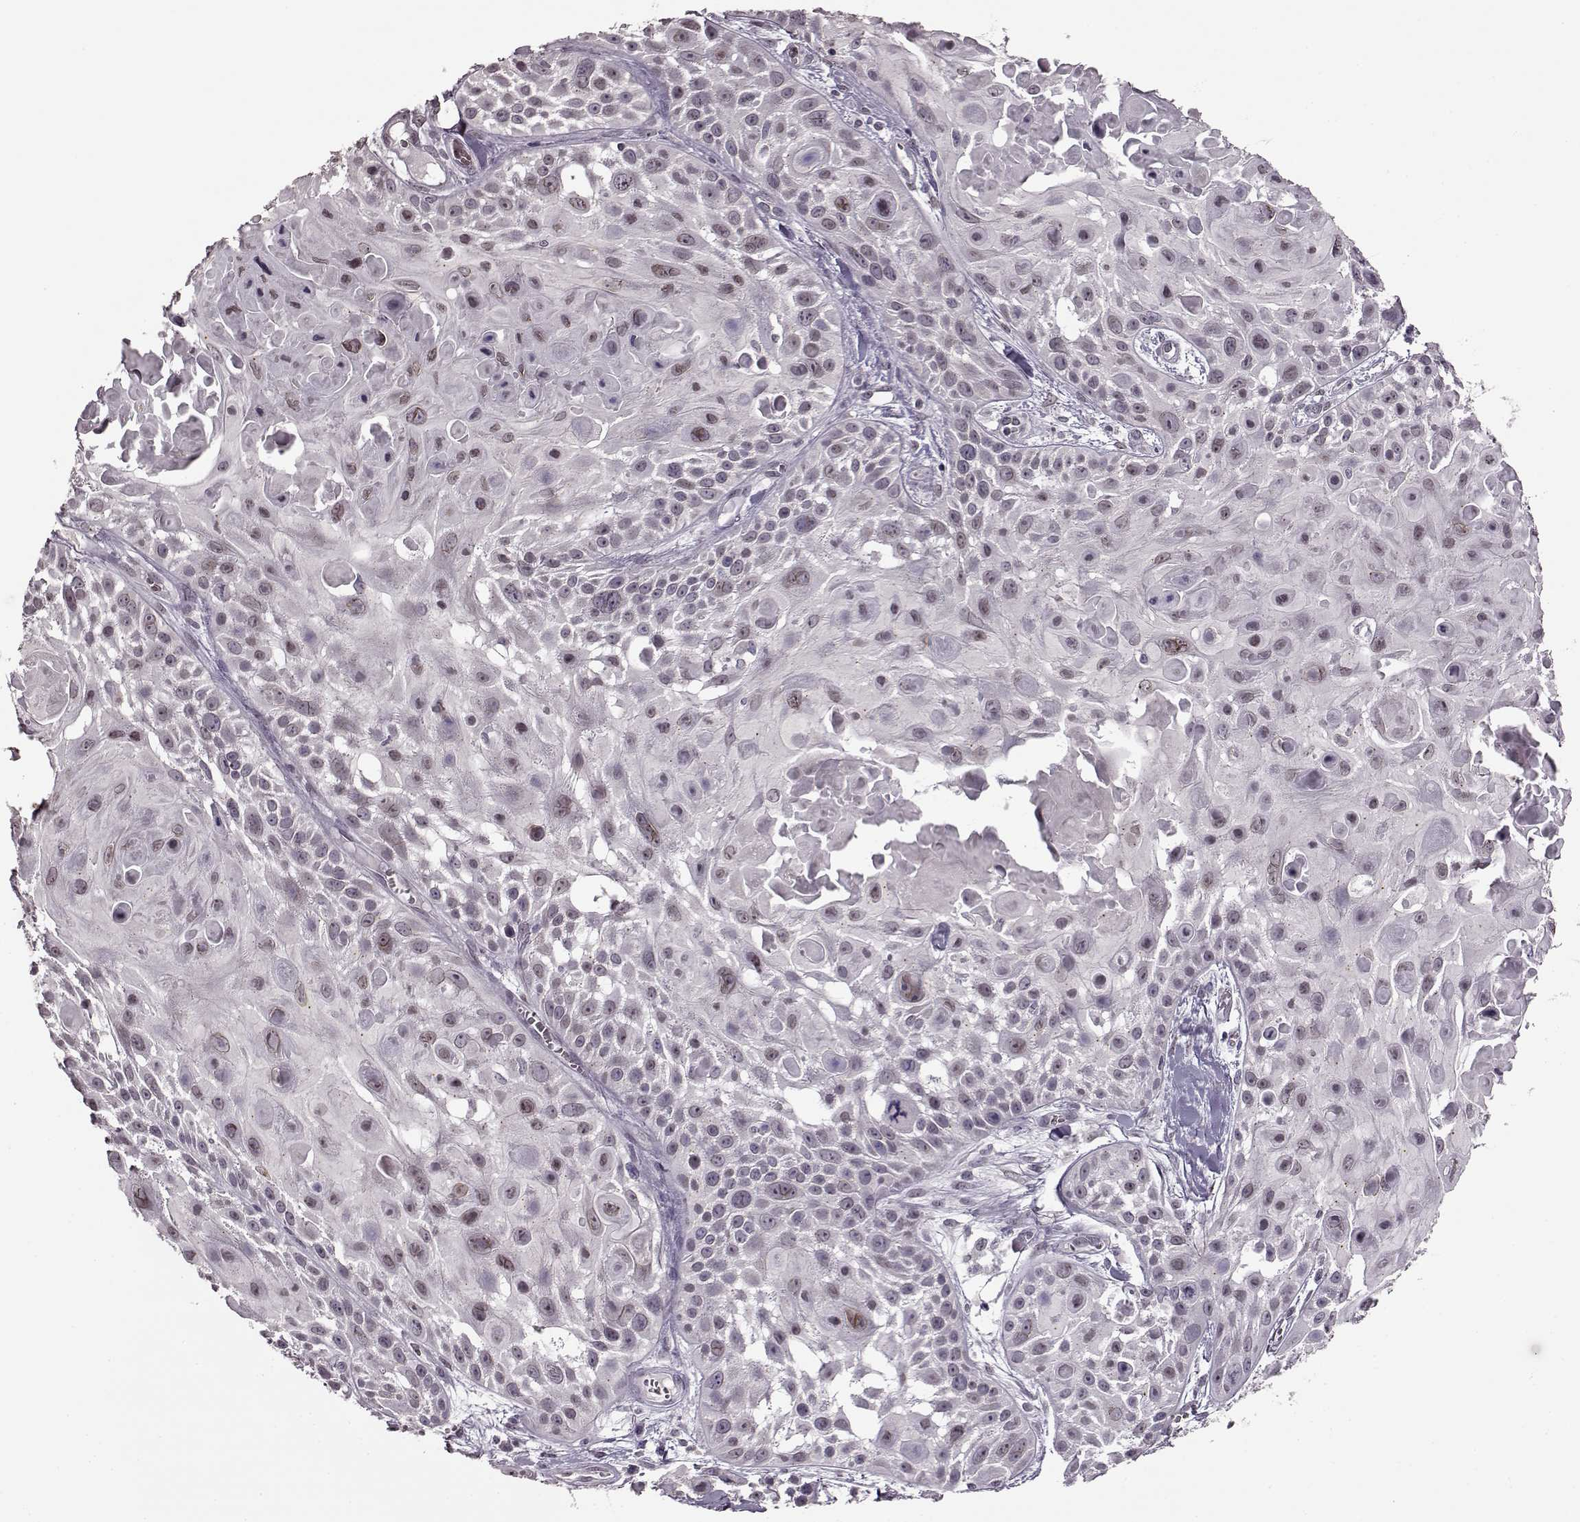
{"staining": {"intensity": "negative", "quantity": "none", "location": "none"}, "tissue": "skin cancer", "cell_type": "Tumor cells", "image_type": "cancer", "snomed": [{"axis": "morphology", "description": "Squamous cell carcinoma, NOS"}, {"axis": "topography", "description": "Skin"}, {"axis": "topography", "description": "Anal"}], "caption": "Tumor cells show no significant protein staining in skin cancer (squamous cell carcinoma).", "gene": "STX1B", "patient": {"sex": "female", "age": 75}}